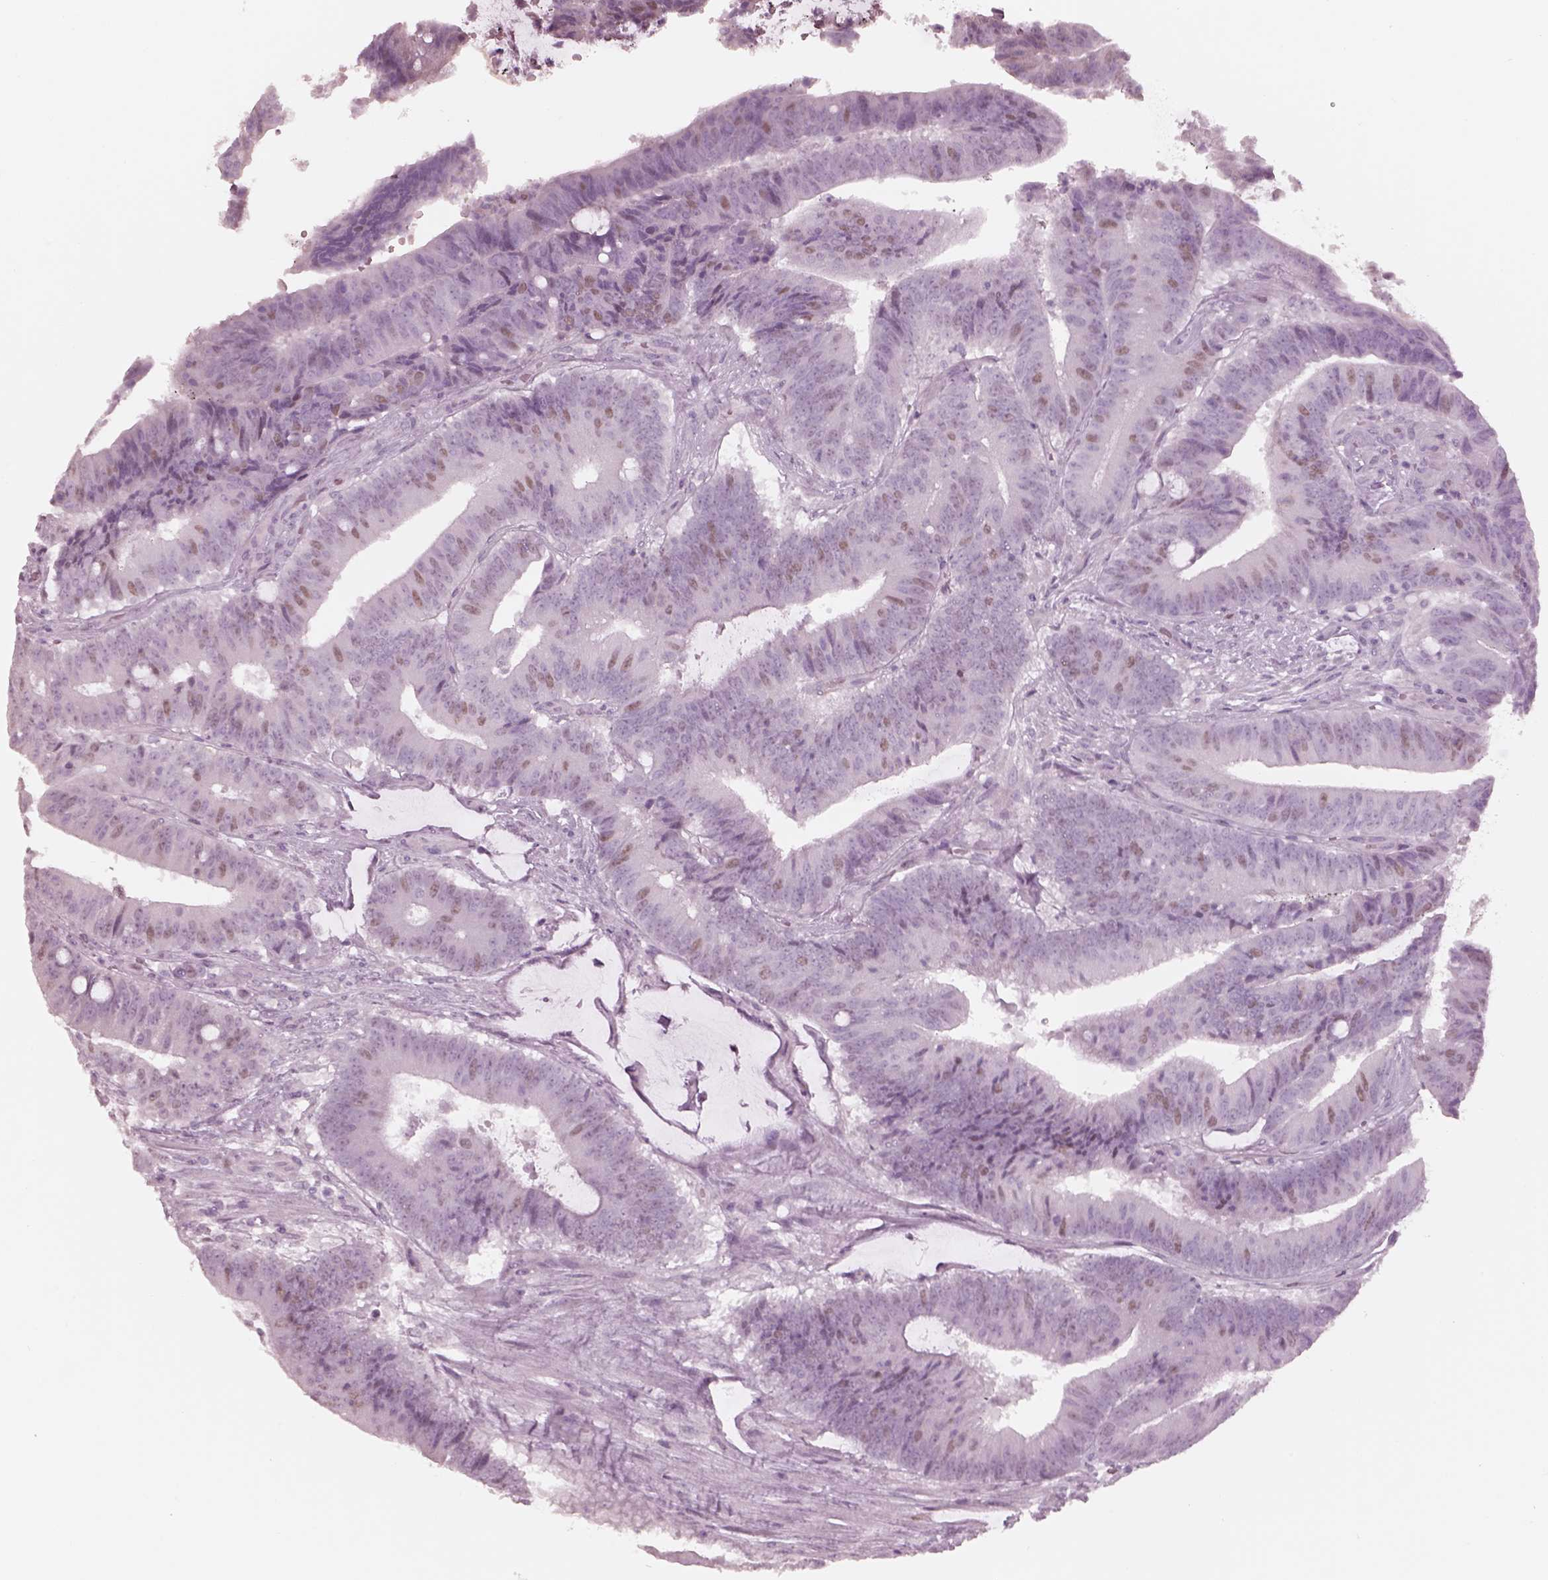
{"staining": {"intensity": "weak", "quantity": "<25%", "location": "nuclear"}, "tissue": "colorectal cancer", "cell_type": "Tumor cells", "image_type": "cancer", "snomed": [{"axis": "morphology", "description": "Adenocarcinoma, NOS"}, {"axis": "topography", "description": "Colon"}], "caption": "There is no significant expression in tumor cells of adenocarcinoma (colorectal).", "gene": "KRTAP24-1", "patient": {"sex": "female", "age": 43}}